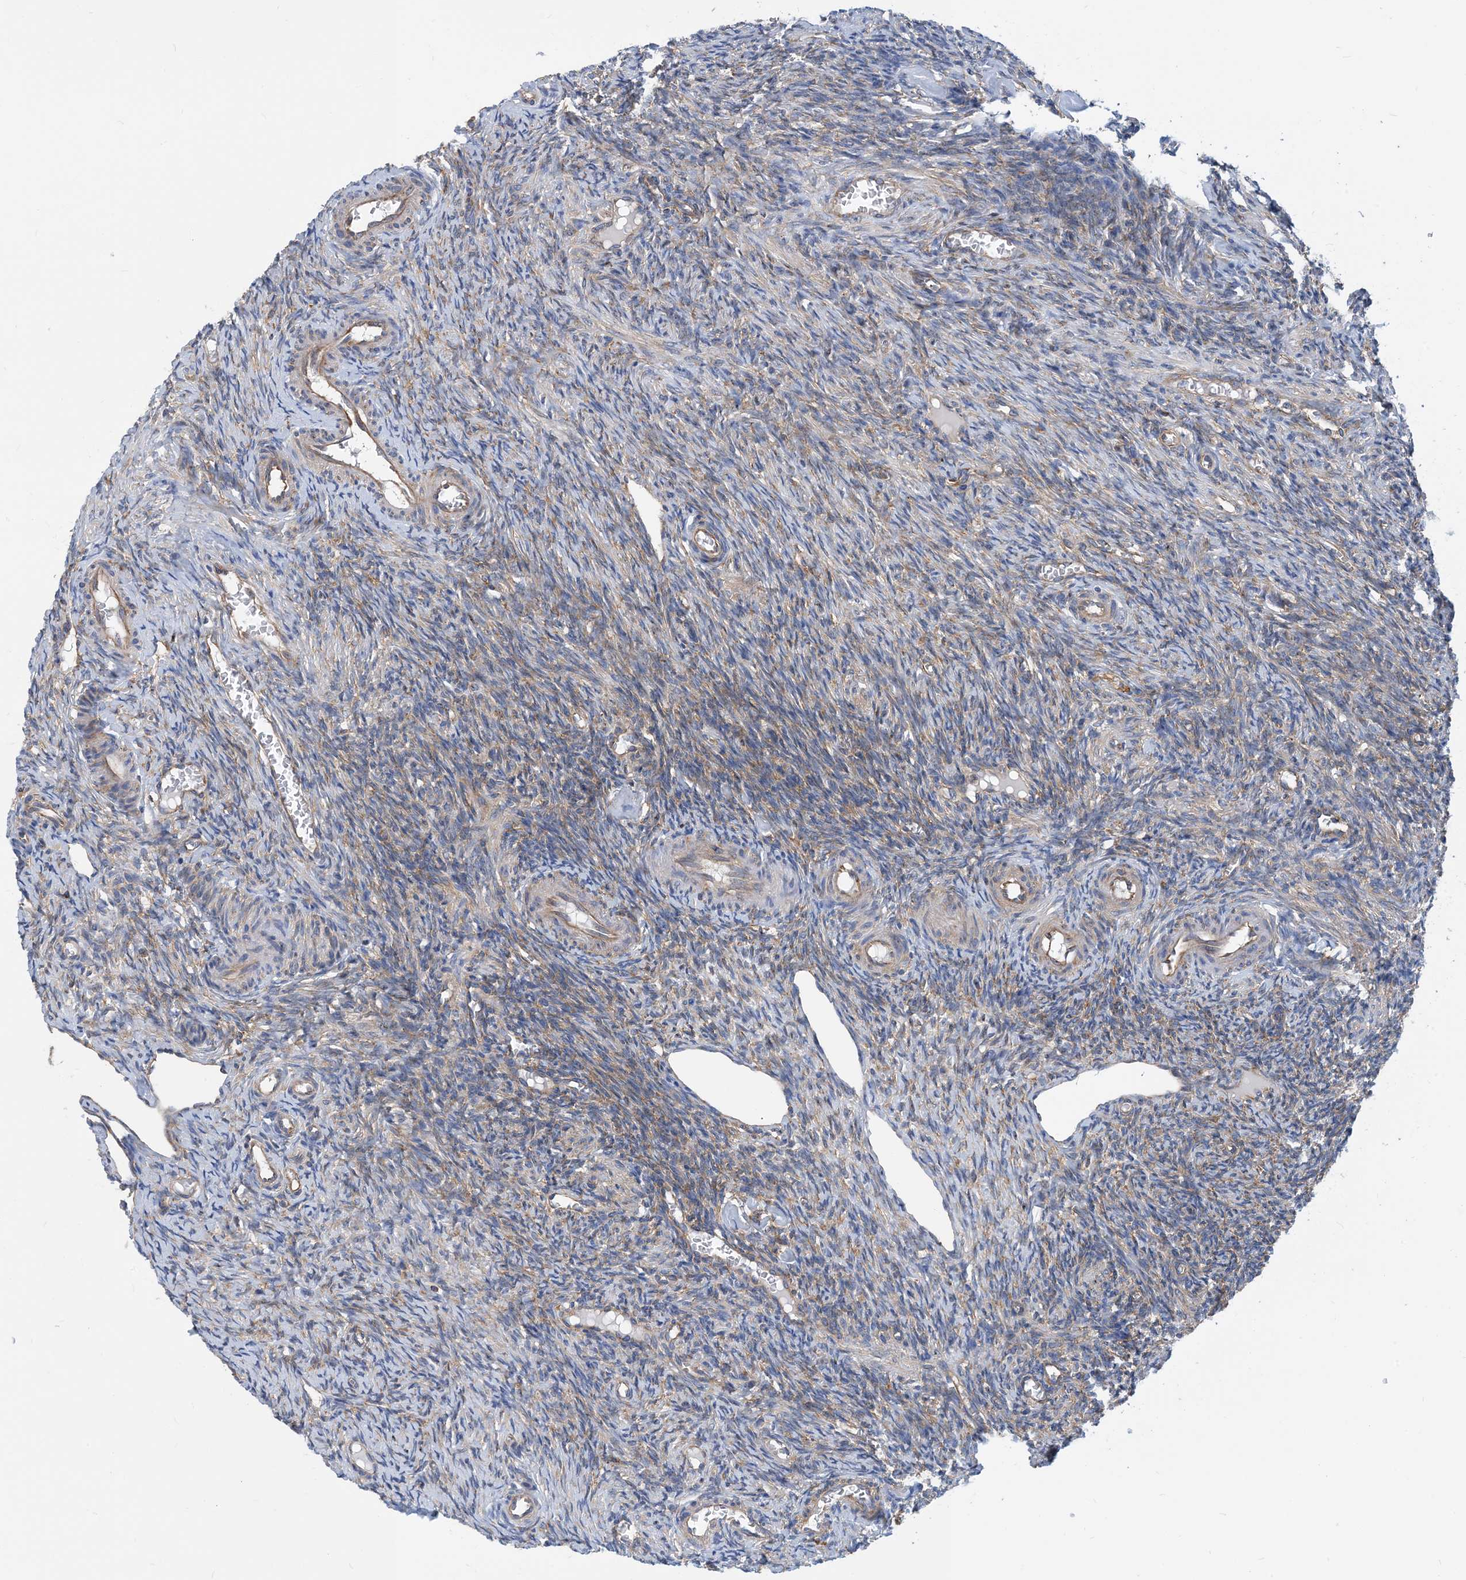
{"staining": {"intensity": "moderate", "quantity": ">75%", "location": "cytoplasmic/membranous"}, "tissue": "ovary", "cell_type": "Follicle cells", "image_type": "normal", "snomed": [{"axis": "morphology", "description": "Normal tissue, NOS"}, {"axis": "topography", "description": "Ovary"}], "caption": "Brown immunohistochemical staining in unremarkable ovary shows moderate cytoplasmic/membranous staining in about >75% of follicle cells.", "gene": "DYNC1LI1", "patient": {"sex": "female", "age": 27}}